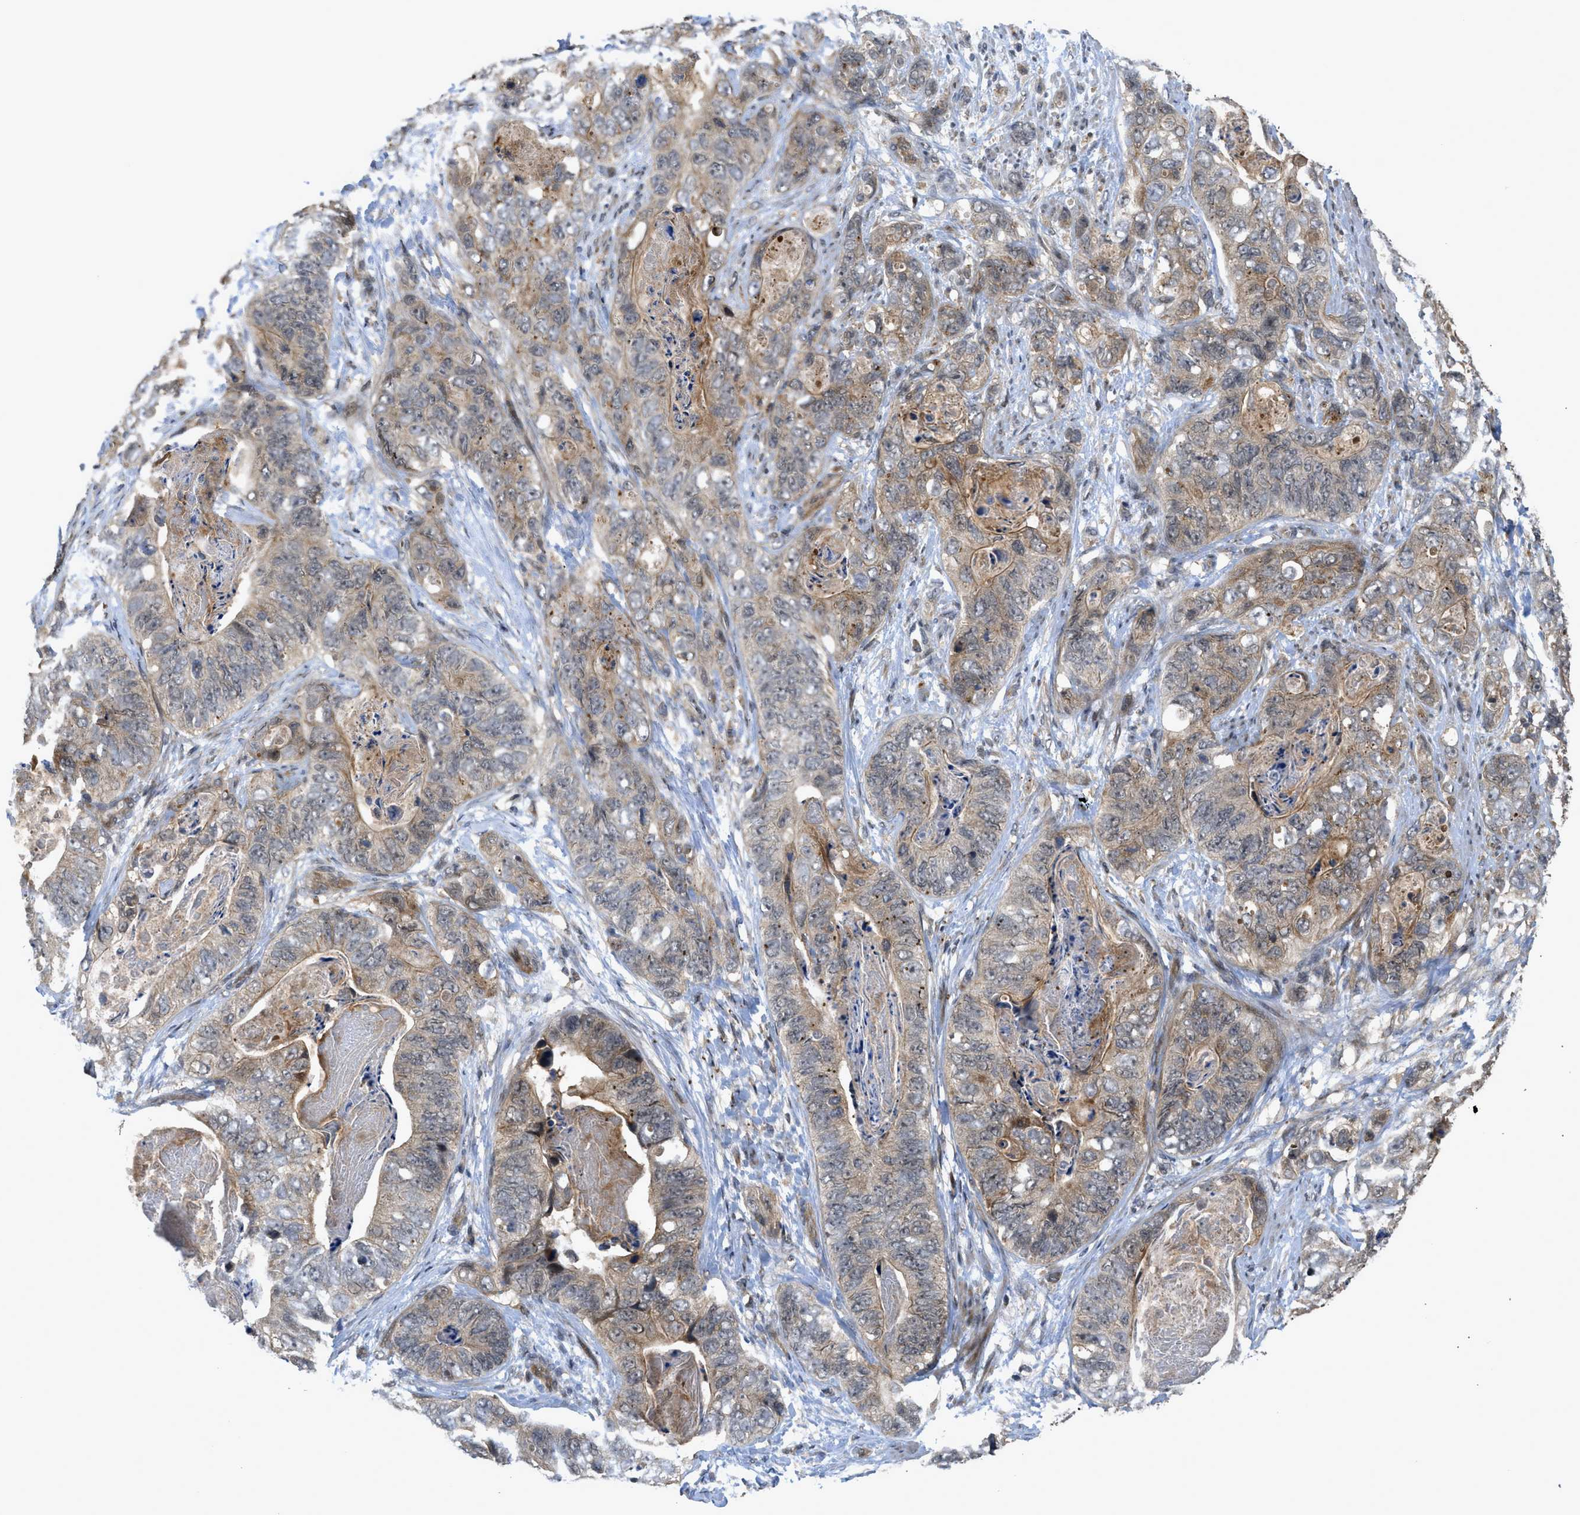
{"staining": {"intensity": "weak", "quantity": ">75%", "location": "cytoplasmic/membranous"}, "tissue": "stomach cancer", "cell_type": "Tumor cells", "image_type": "cancer", "snomed": [{"axis": "morphology", "description": "Adenocarcinoma, NOS"}, {"axis": "topography", "description": "Stomach"}], "caption": "A histopathology image showing weak cytoplasmic/membranous staining in about >75% of tumor cells in stomach cancer (adenocarcinoma), as visualized by brown immunohistochemical staining.", "gene": "DNAJC28", "patient": {"sex": "female", "age": 89}}